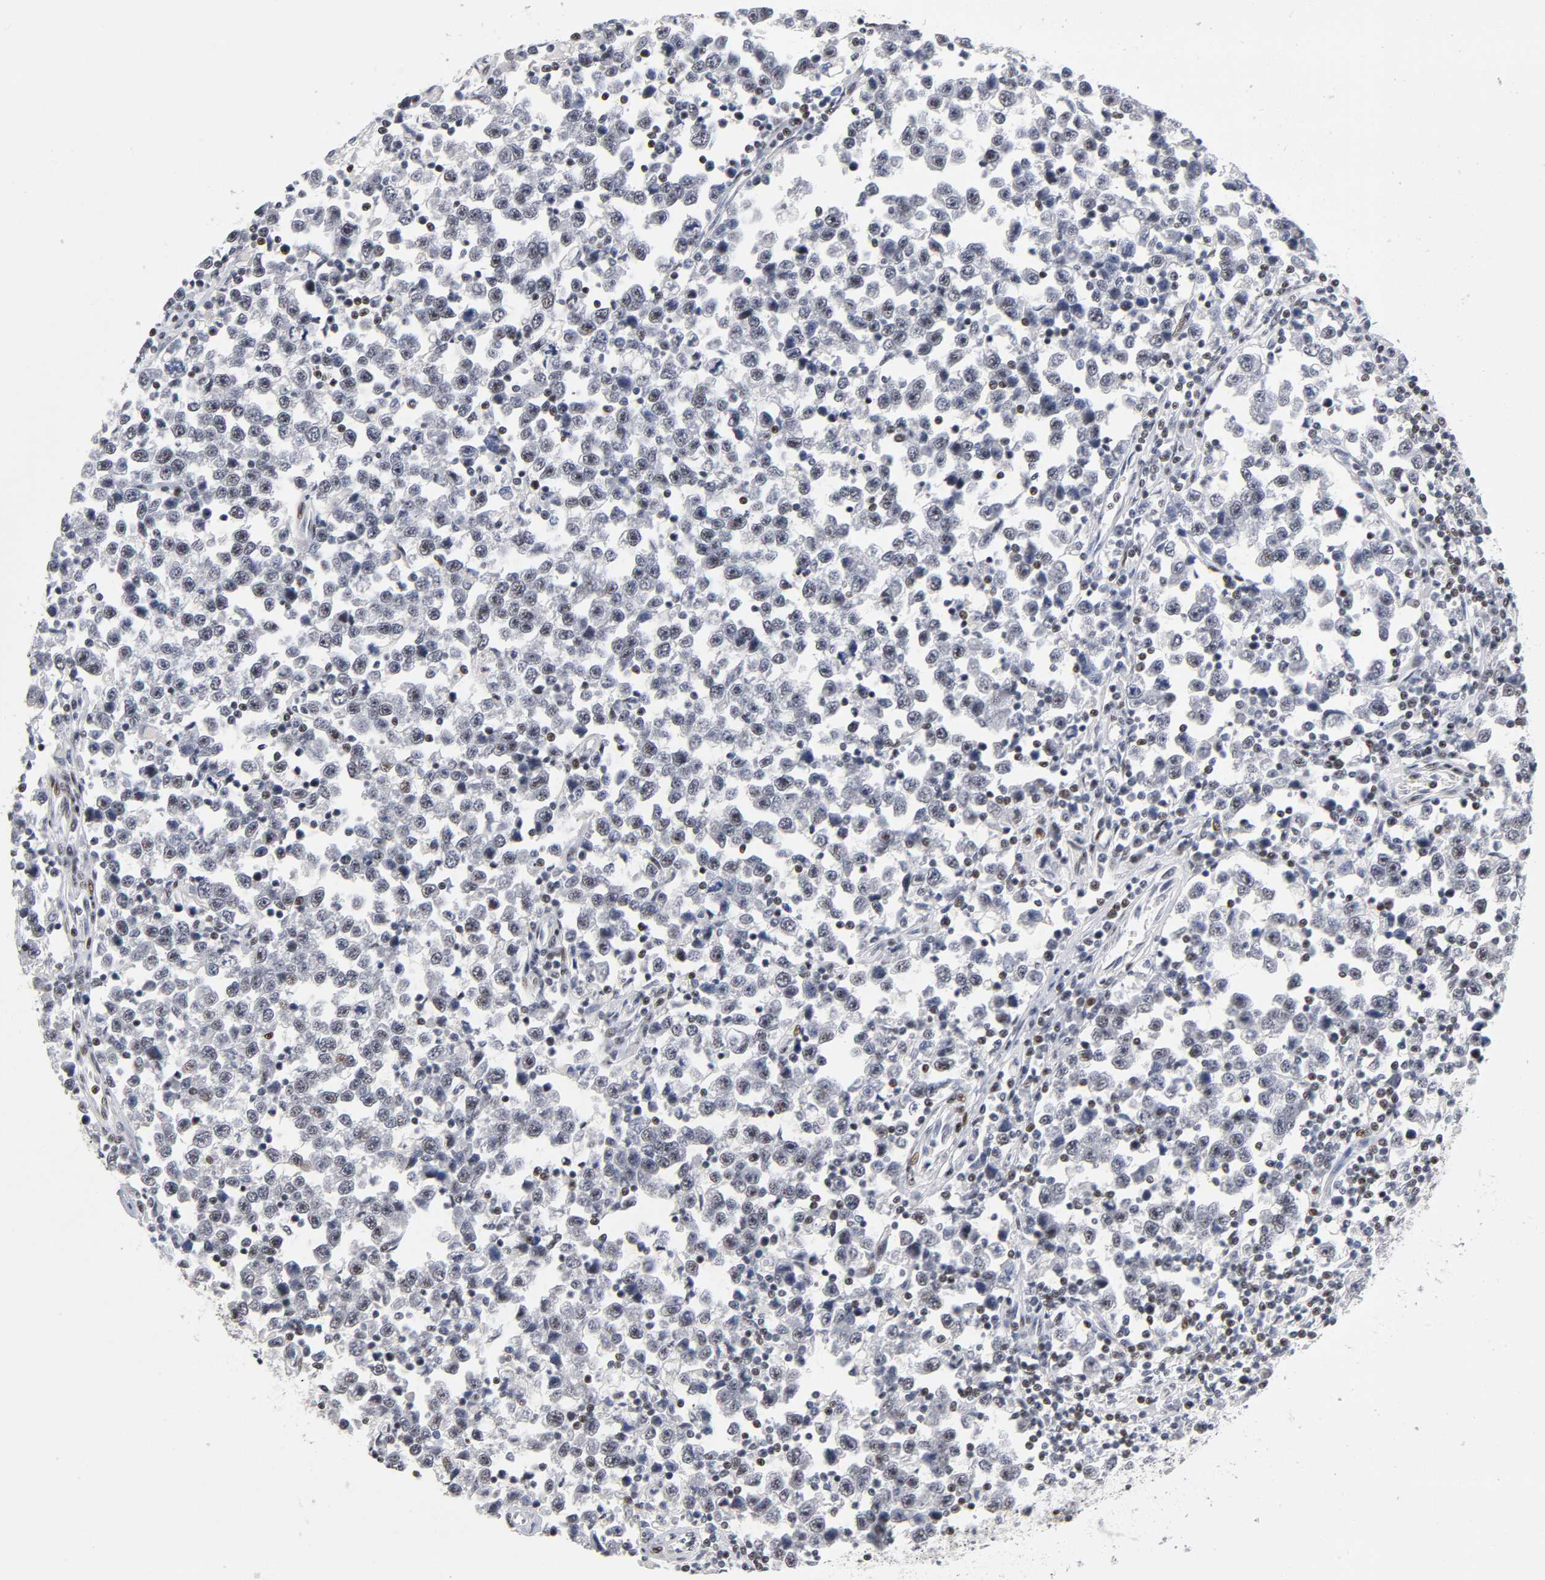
{"staining": {"intensity": "negative", "quantity": "none", "location": "none"}, "tissue": "testis cancer", "cell_type": "Tumor cells", "image_type": "cancer", "snomed": [{"axis": "morphology", "description": "Seminoma, NOS"}, {"axis": "topography", "description": "Testis"}], "caption": "A high-resolution photomicrograph shows immunohistochemistry staining of testis cancer, which displays no significant staining in tumor cells.", "gene": "SP3", "patient": {"sex": "male", "age": 43}}